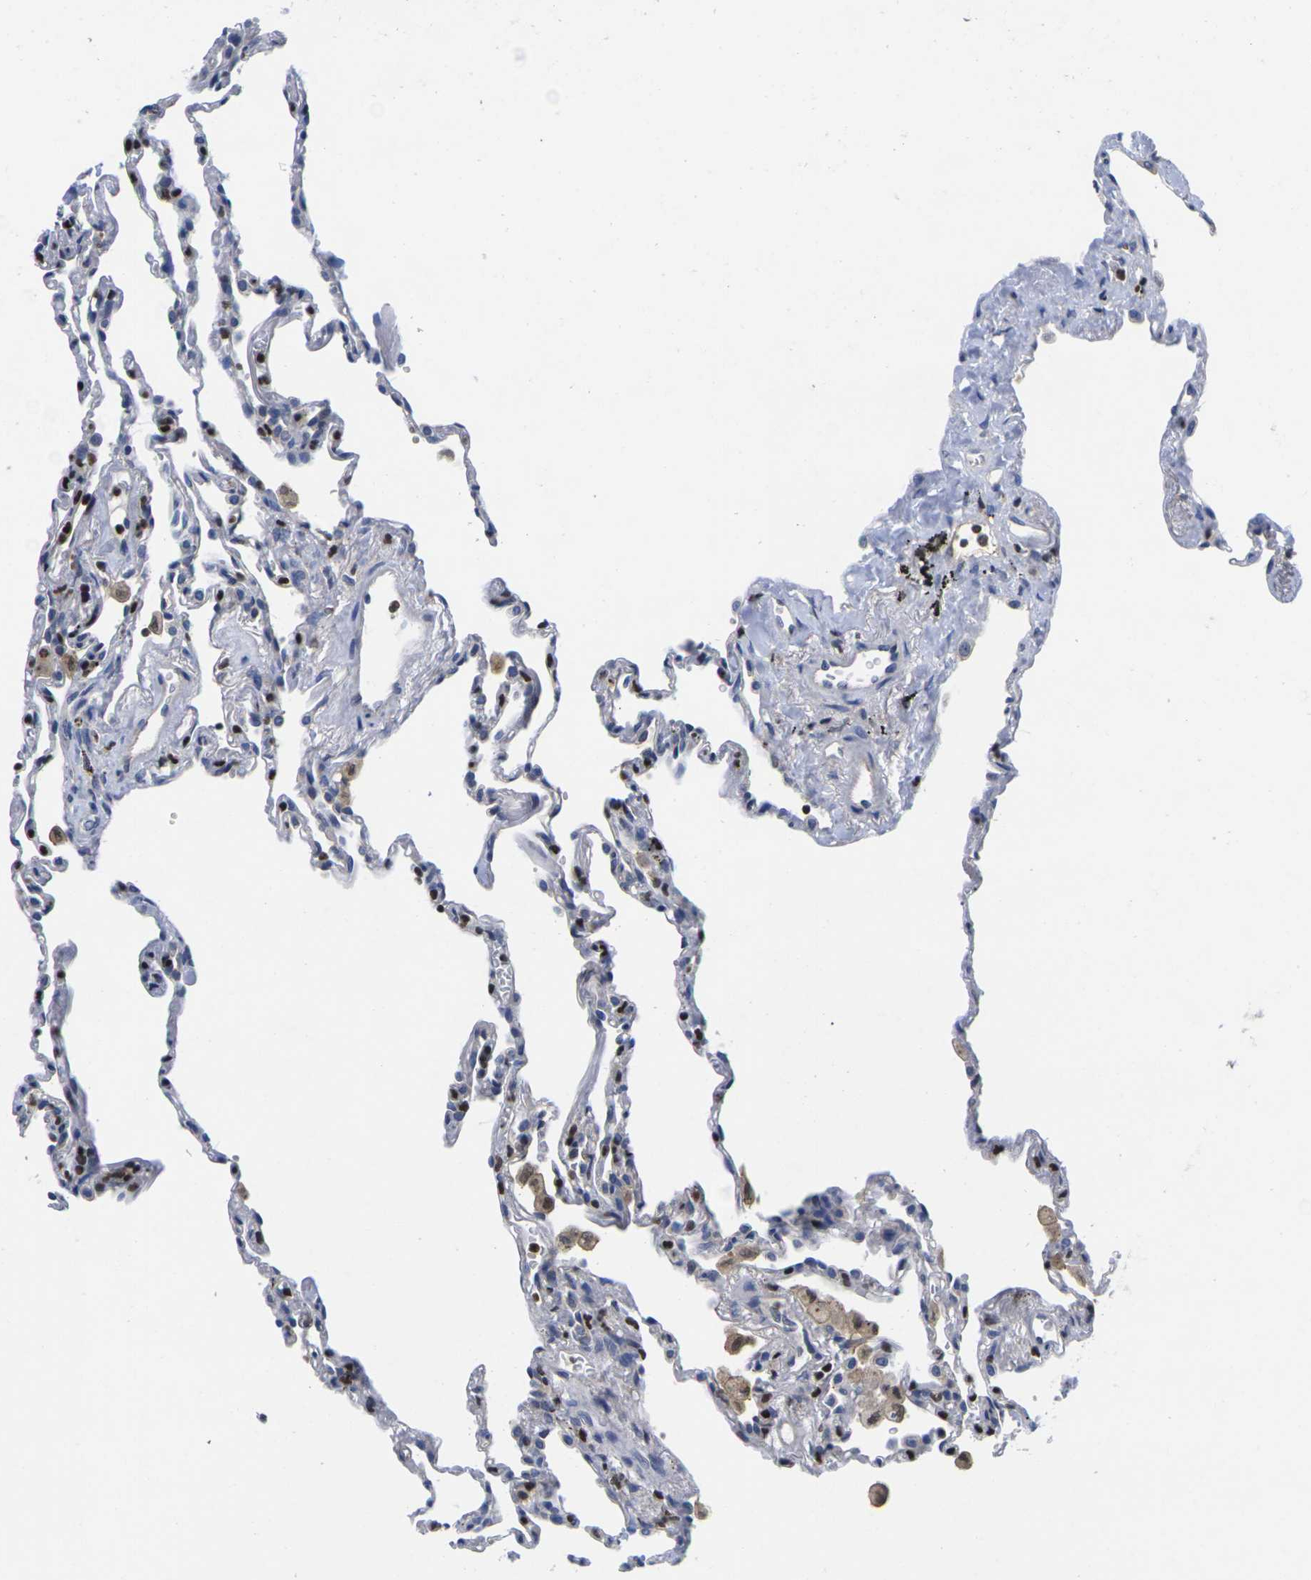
{"staining": {"intensity": "negative", "quantity": "none", "location": "none"}, "tissue": "lung", "cell_type": "Alveolar cells", "image_type": "normal", "snomed": [{"axis": "morphology", "description": "Normal tissue, NOS"}, {"axis": "topography", "description": "Lung"}], "caption": "High power microscopy histopathology image of an immunohistochemistry (IHC) histopathology image of normal lung, revealing no significant positivity in alveolar cells.", "gene": "IKZF1", "patient": {"sex": "male", "age": 59}}